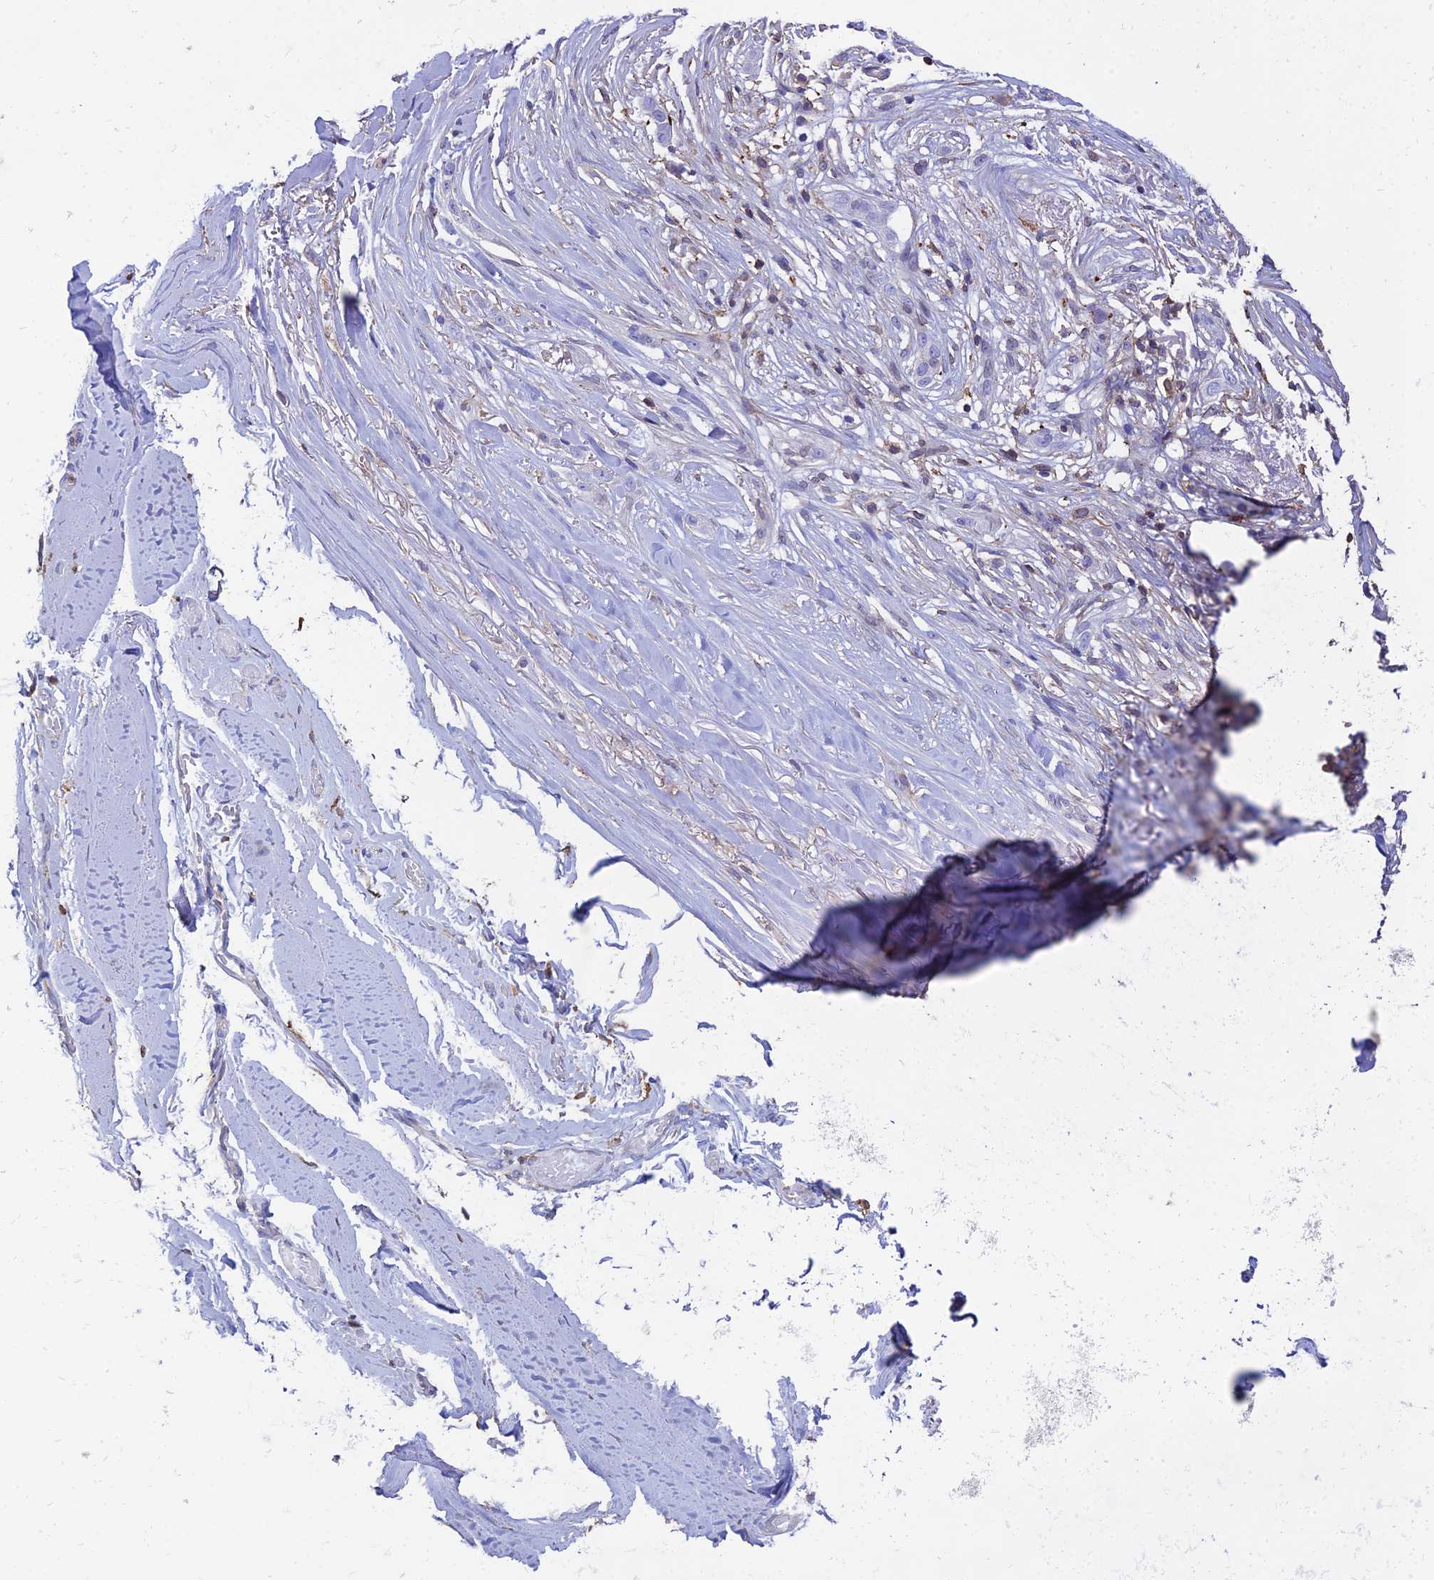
{"staining": {"intensity": "weak", "quantity": "25%-75%", "location": "cytoplasmic/membranous"}, "tissue": "adipose tissue", "cell_type": "Adipocytes", "image_type": "normal", "snomed": [{"axis": "morphology", "description": "Normal tissue, NOS"}, {"axis": "morphology", "description": "Basal cell carcinoma"}, {"axis": "topography", "description": "Skin"}], "caption": "The photomicrograph exhibits a brown stain indicating the presence of a protein in the cytoplasmic/membranous of adipocytes in adipose tissue.", "gene": "SREK1IP1", "patient": {"sex": "female", "age": 89}}